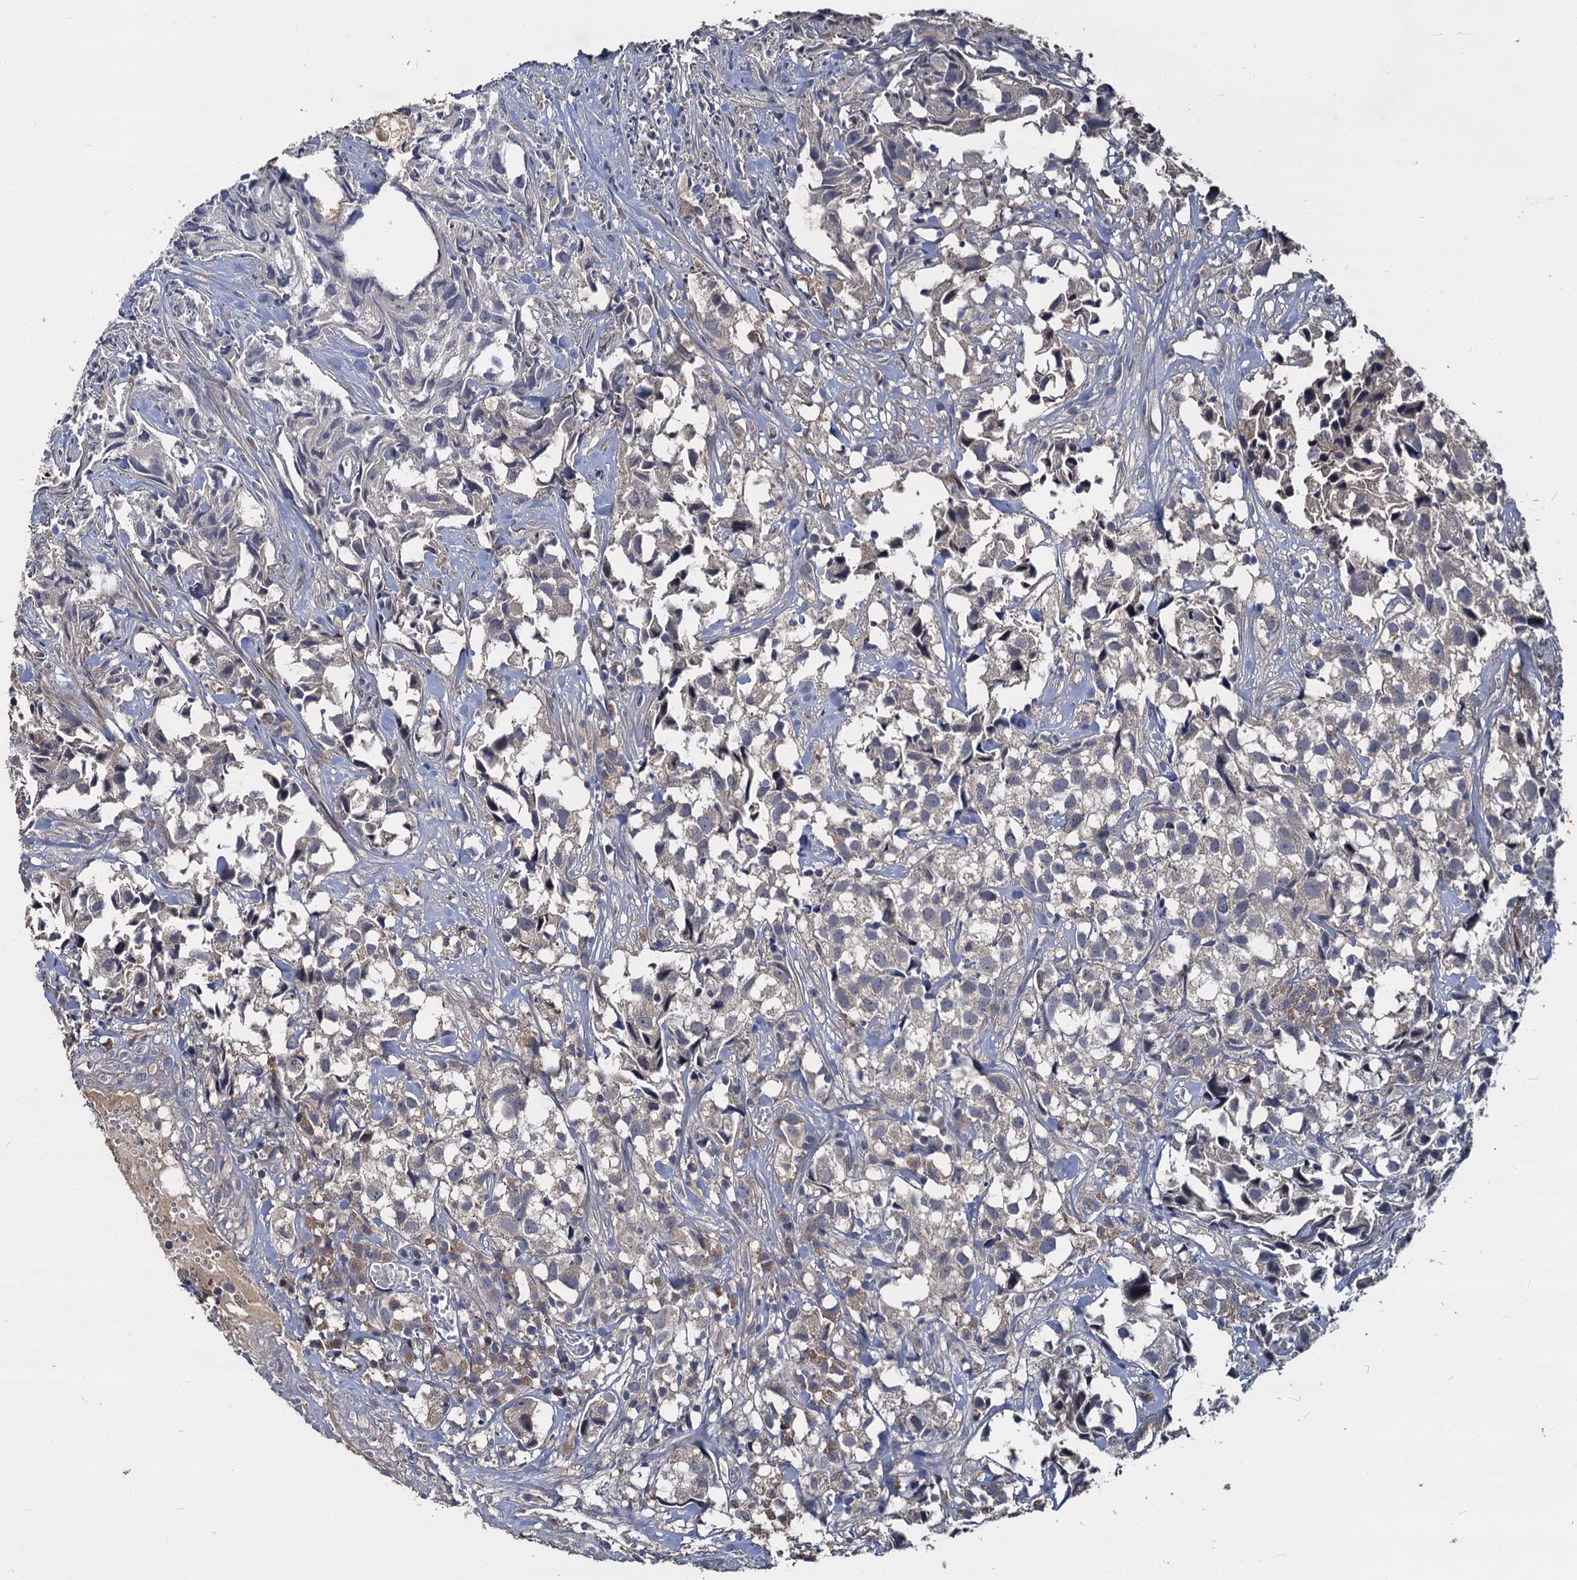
{"staining": {"intensity": "weak", "quantity": "<25%", "location": "cytoplasmic/membranous"}, "tissue": "urothelial cancer", "cell_type": "Tumor cells", "image_type": "cancer", "snomed": [{"axis": "morphology", "description": "Urothelial carcinoma, High grade"}, {"axis": "topography", "description": "Urinary bladder"}], "caption": "High power microscopy image of an immunohistochemistry image of urothelial cancer, revealing no significant positivity in tumor cells. (DAB IHC, high magnification).", "gene": "CCDC184", "patient": {"sex": "female", "age": 75}}